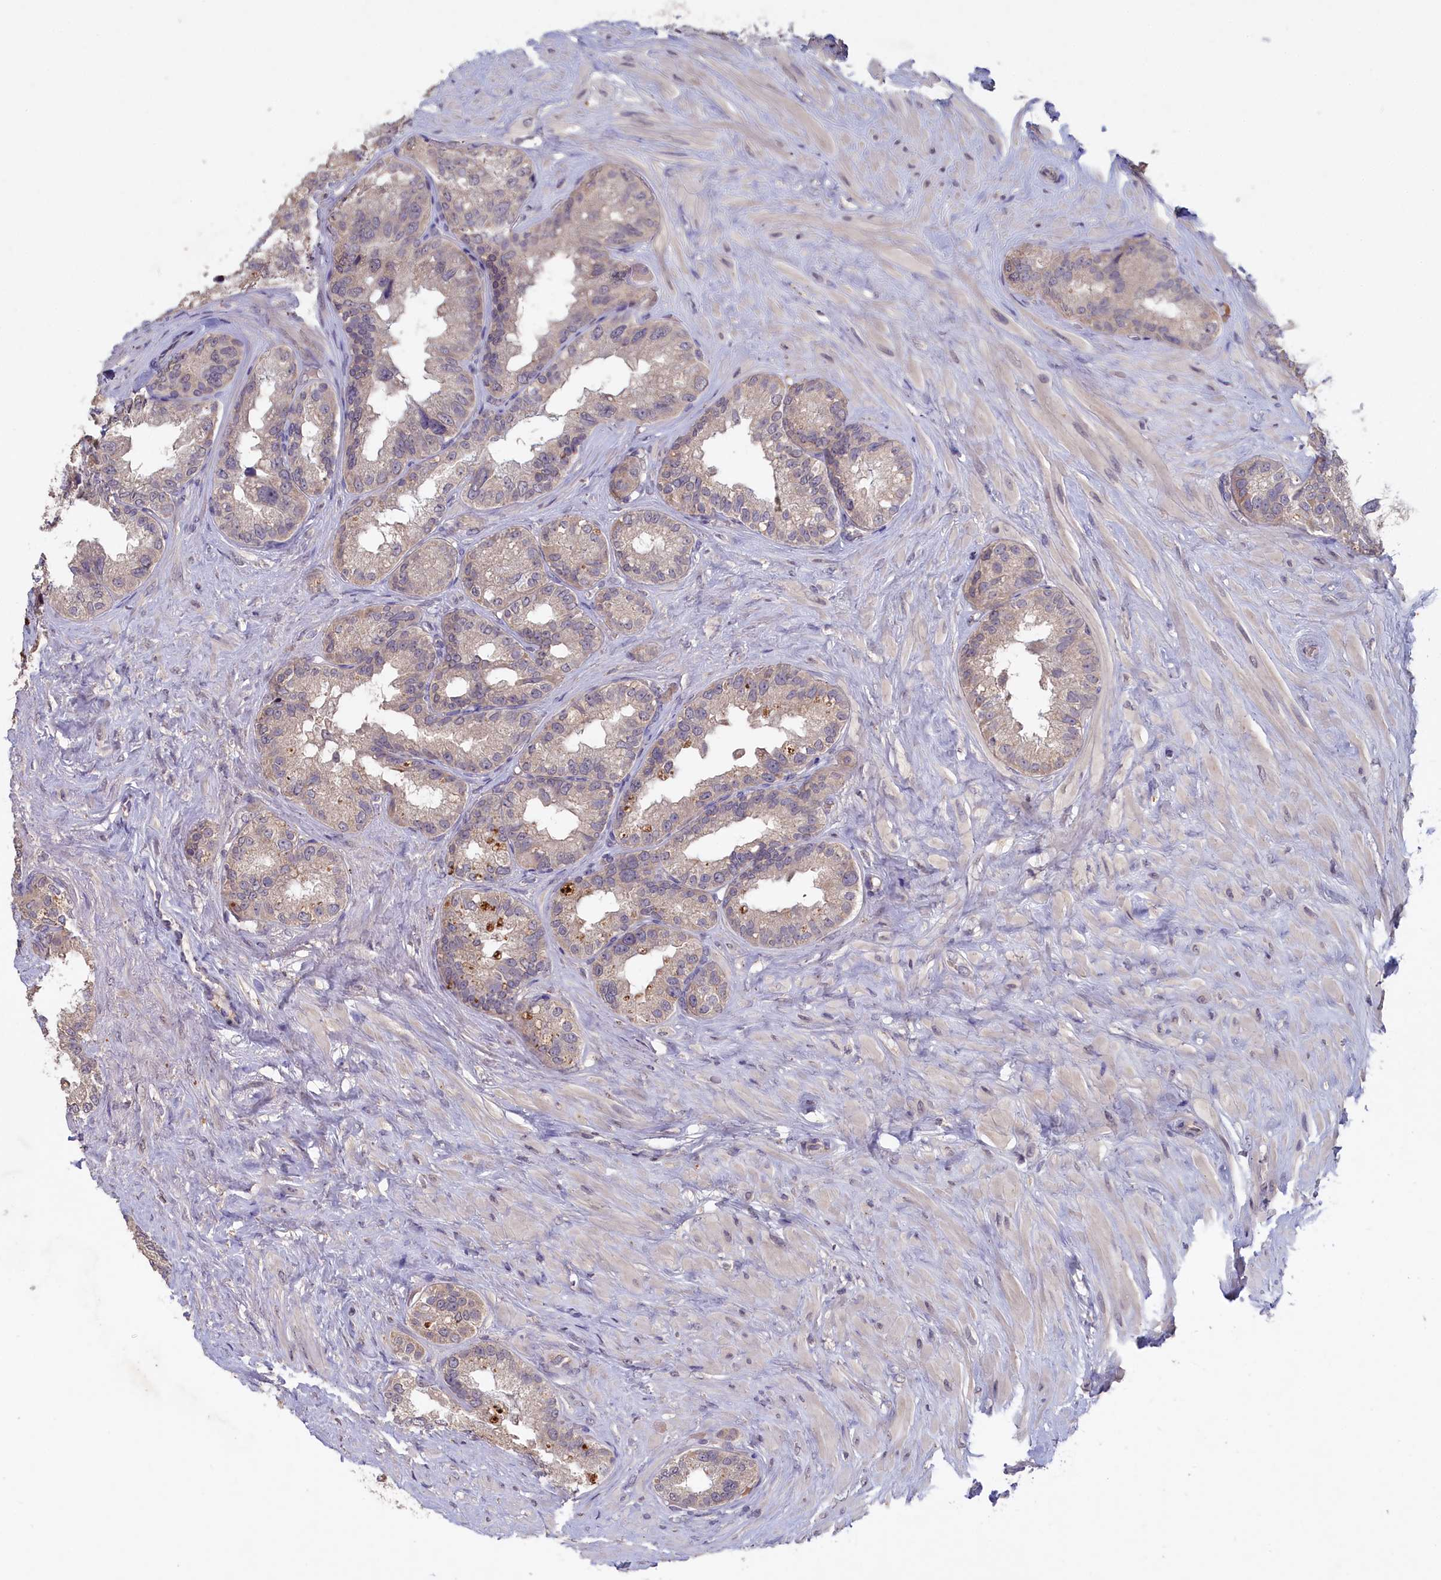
{"staining": {"intensity": "negative", "quantity": "none", "location": "none"}, "tissue": "seminal vesicle", "cell_type": "Glandular cells", "image_type": "normal", "snomed": [{"axis": "morphology", "description": "Normal tissue, NOS"}, {"axis": "topography", "description": "Seminal veicle"}], "caption": "Immunohistochemical staining of normal human seminal vesicle displays no significant expression in glandular cells. (Stains: DAB (3,3'-diaminobenzidine) immunohistochemistry (IHC) with hematoxylin counter stain, Microscopy: brightfield microscopy at high magnification).", "gene": "CELF5", "patient": {"sex": "male", "age": 80}}